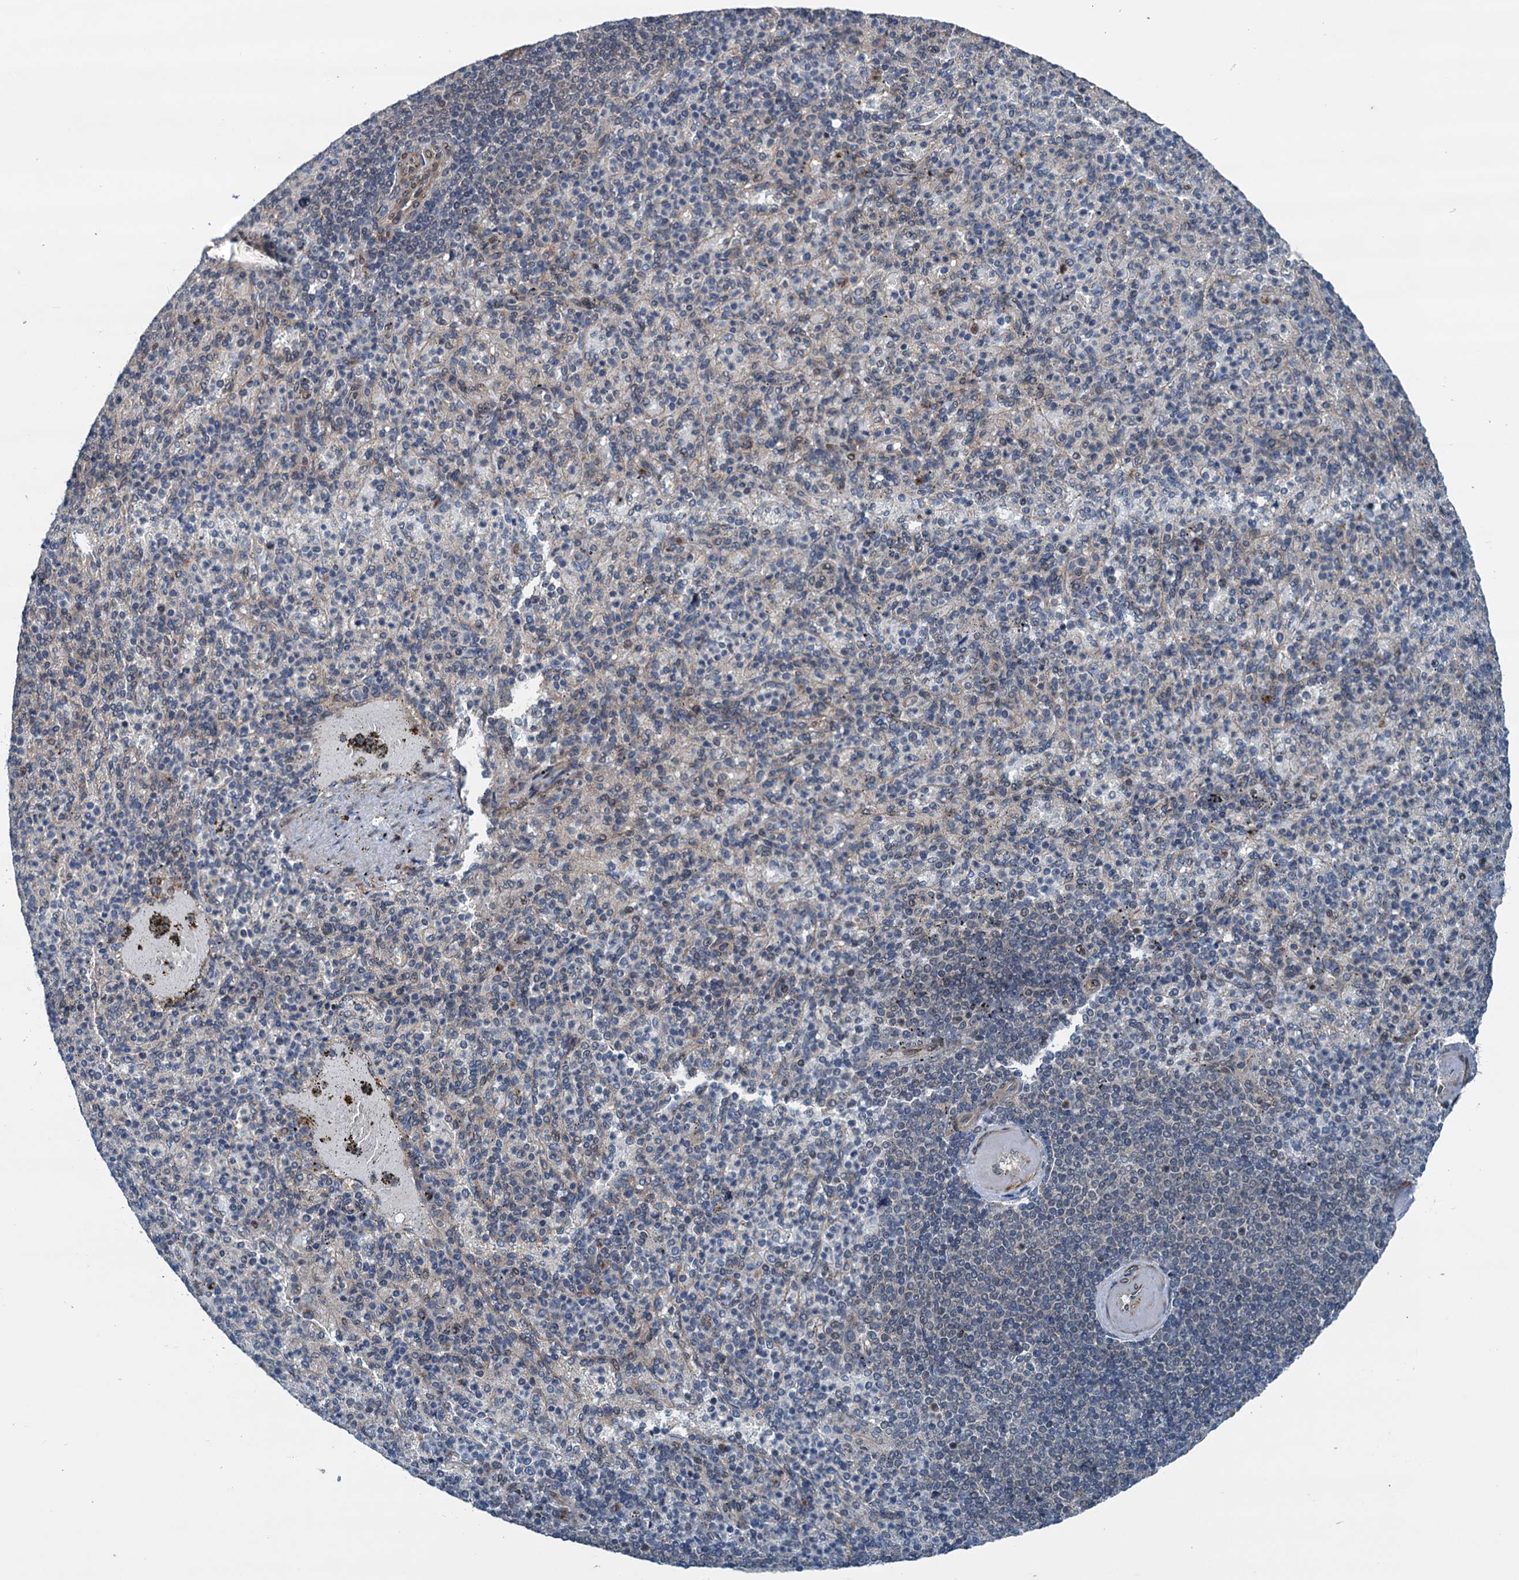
{"staining": {"intensity": "negative", "quantity": "none", "location": "none"}, "tissue": "spleen", "cell_type": "Cells in red pulp", "image_type": "normal", "snomed": [{"axis": "morphology", "description": "Normal tissue, NOS"}, {"axis": "topography", "description": "Spleen"}], "caption": "Micrograph shows no protein expression in cells in red pulp of unremarkable spleen. (DAB immunohistochemistry (IHC) visualized using brightfield microscopy, high magnification).", "gene": "DYNC2I2", "patient": {"sex": "female", "age": 74}}